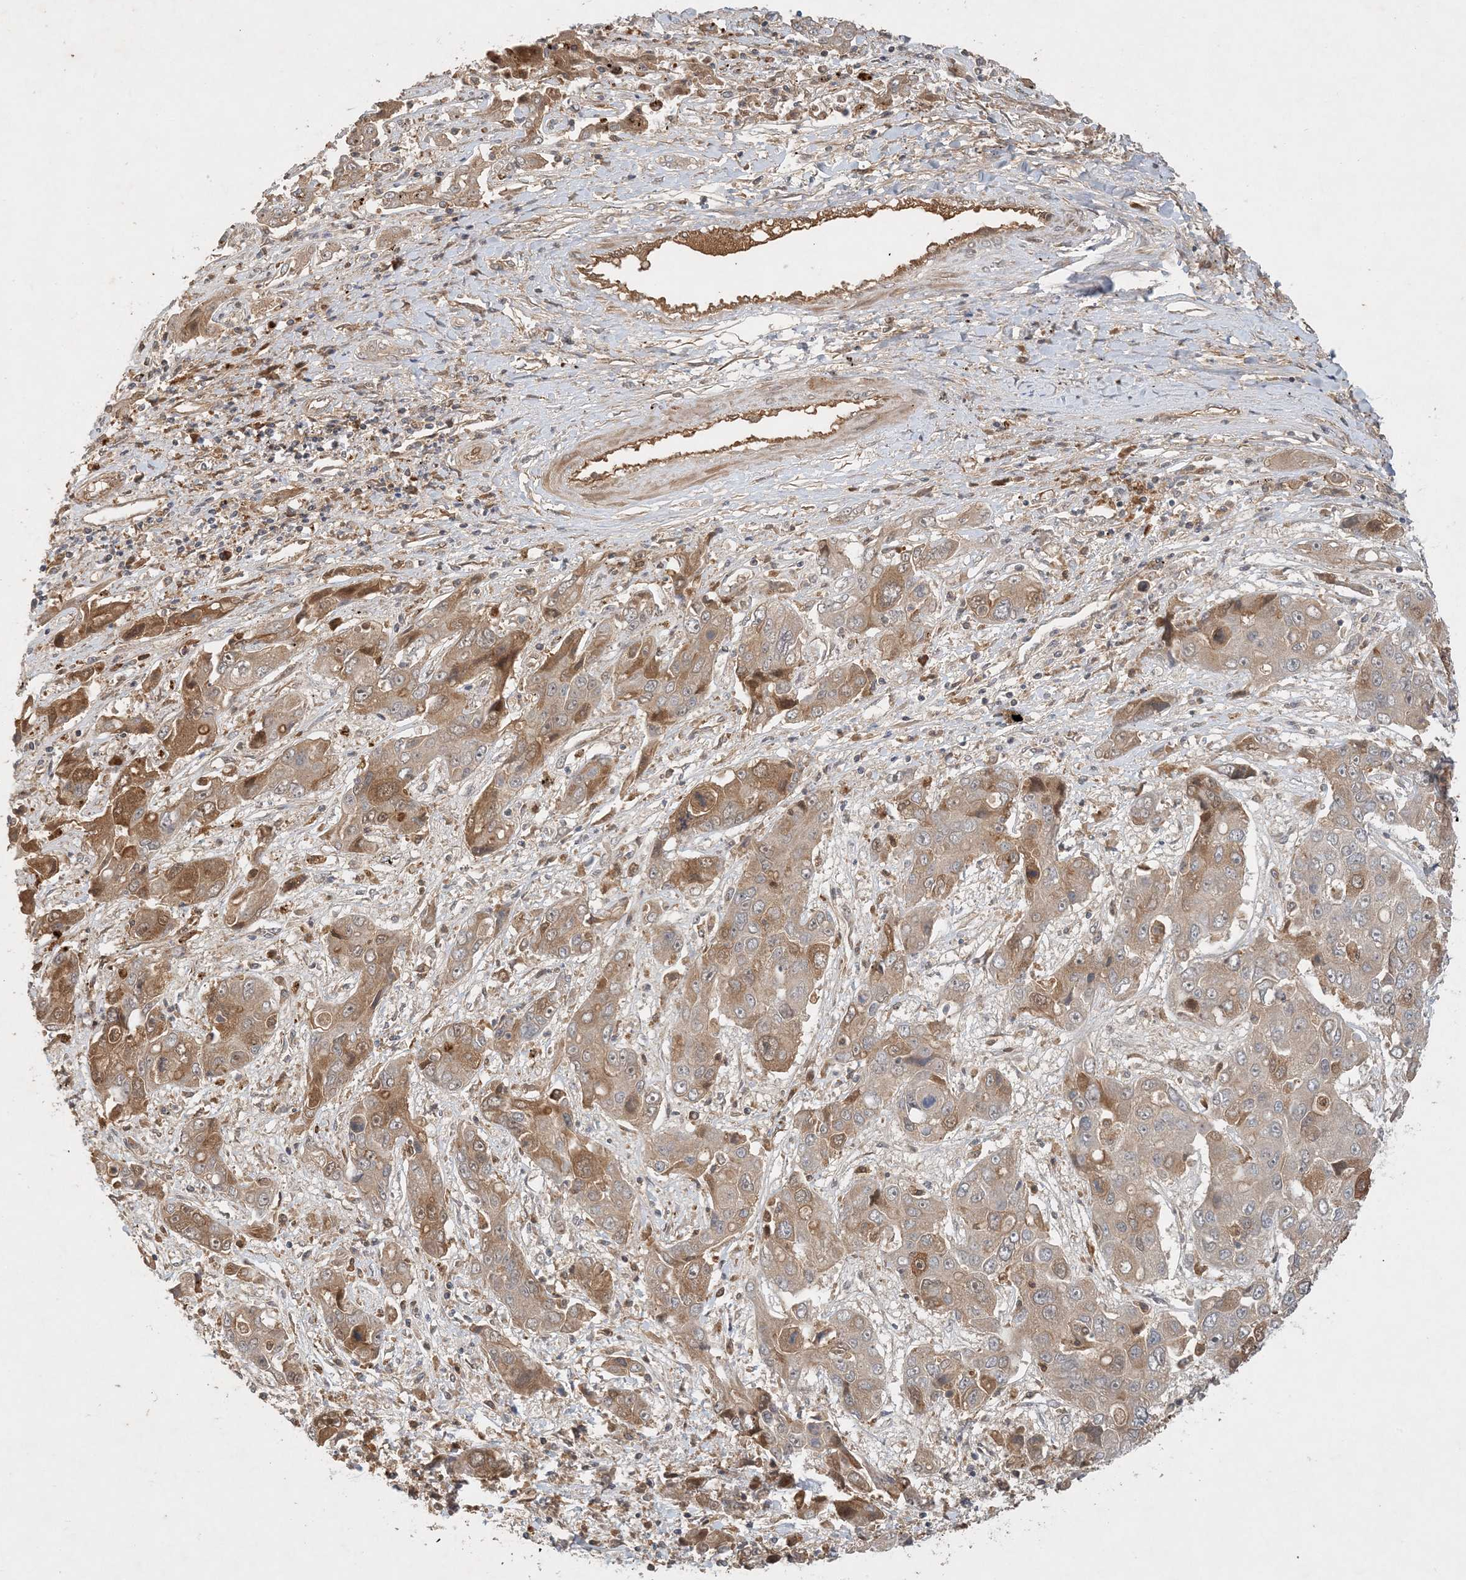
{"staining": {"intensity": "moderate", "quantity": "25%-75%", "location": "cytoplasmic/membranous"}, "tissue": "liver cancer", "cell_type": "Tumor cells", "image_type": "cancer", "snomed": [{"axis": "morphology", "description": "Cholangiocarcinoma"}, {"axis": "topography", "description": "Liver"}], "caption": "Immunohistochemistry of cholangiocarcinoma (liver) reveals medium levels of moderate cytoplasmic/membranous staining in approximately 25%-75% of tumor cells.", "gene": "ZCCHC4", "patient": {"sex": "male", "age": 67}}